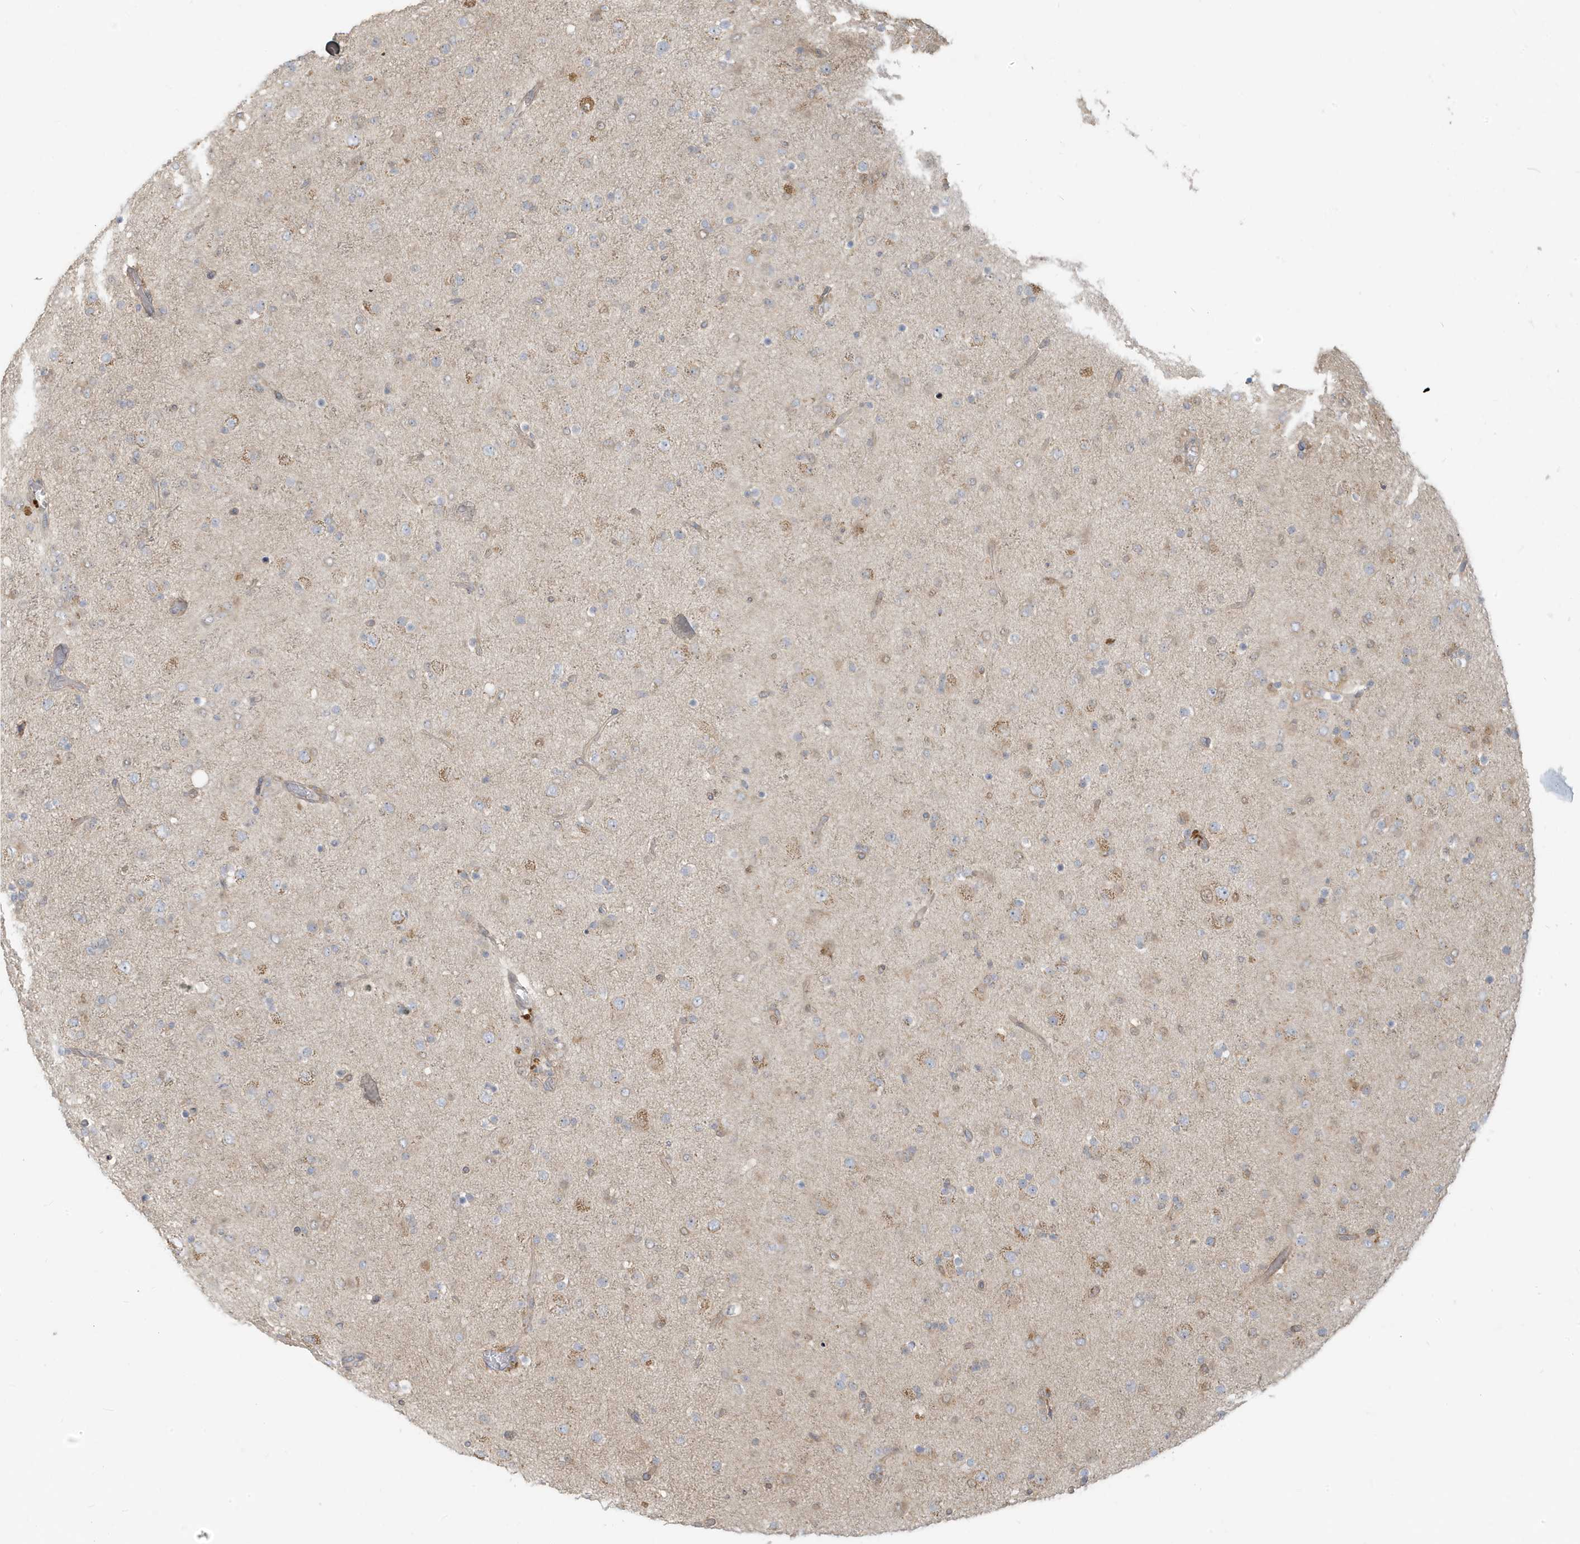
{"staining": {"intensity": "weak", "quantity": "<25%", "location": "cytoplasmic/membranous"}, "tissue": "glioma", "cell_type": "Tumor cells", "image_type": "cancer", "snomed": [{"axis": "morphology", "description": "Glioma, malignant, Low grade"}, {"axis": "topography", "description": "Brain"}], "caption": "Immunohistochemistry photomicrograph of neoplastic tissue: low-grade glioma (malignant) stained with DAB (3,3'-diaminobenzidine) reveals no significant protein staining in tumor cells. Nuclei are stained in blue.", "gene": "MCOLN1", "patient": {"sex": "male", "age": 65}}